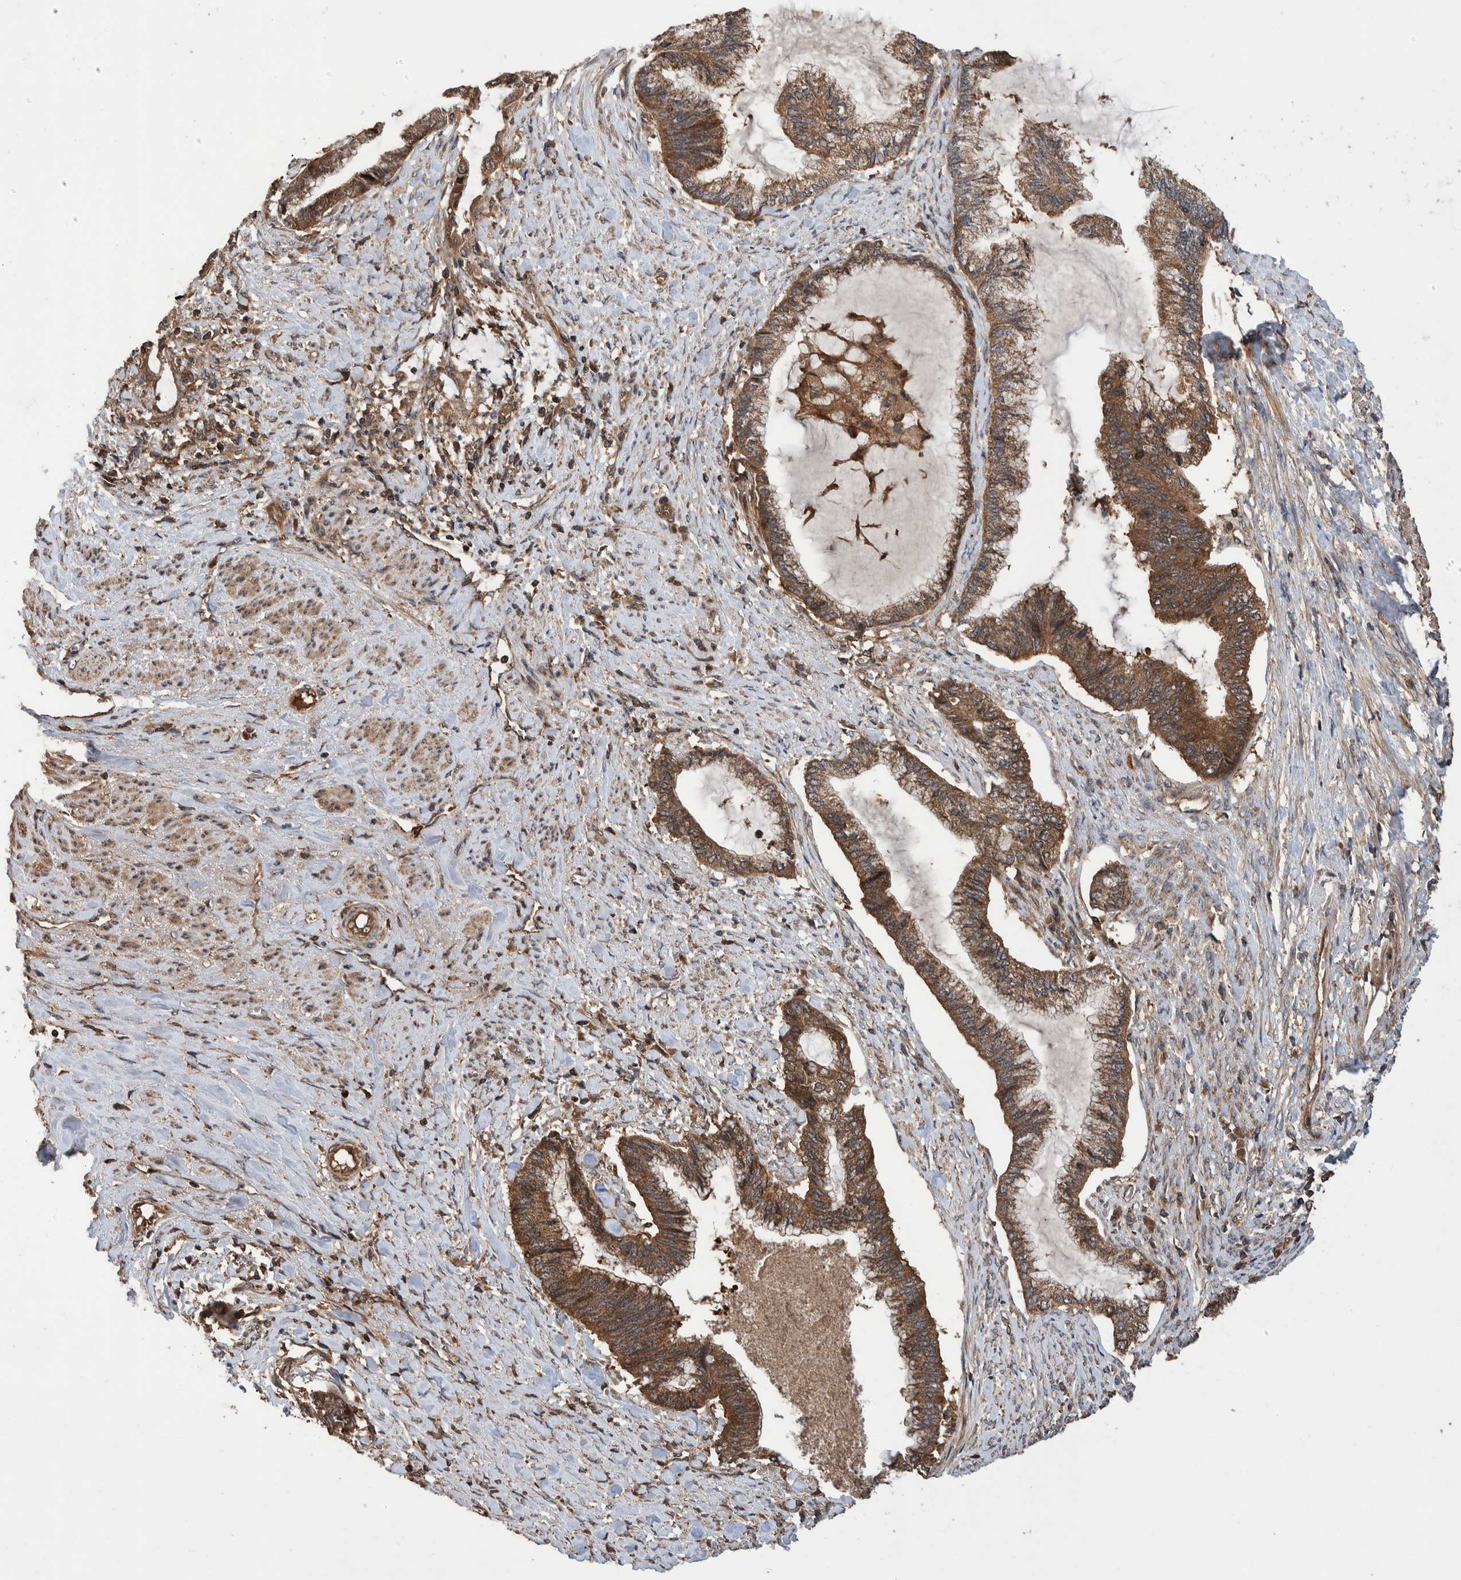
{"staining": {"intensity": "moderate", "quantity": ">75%", "location": "cytoplasmic/membranous"}, "tissue": "endometrial cancer", "cell_type": "Tumor cells", "image_type": "cancer", "snomed": [{"axis": "morphology", "description": "Adenocarcinoma, NOS"}, {"axis": "topography", "description": "Endometrium"}], "caption": "Endometrial cancer stained with DAB (3,3'-diaminobenzidine) immunohistochemistry reveals medium levels of moderate cytoplasmic/membranous expression in approximately >75% of tumor cells.", "gene": "VBP1", "patient": {"sex": "female", "age": 86}}